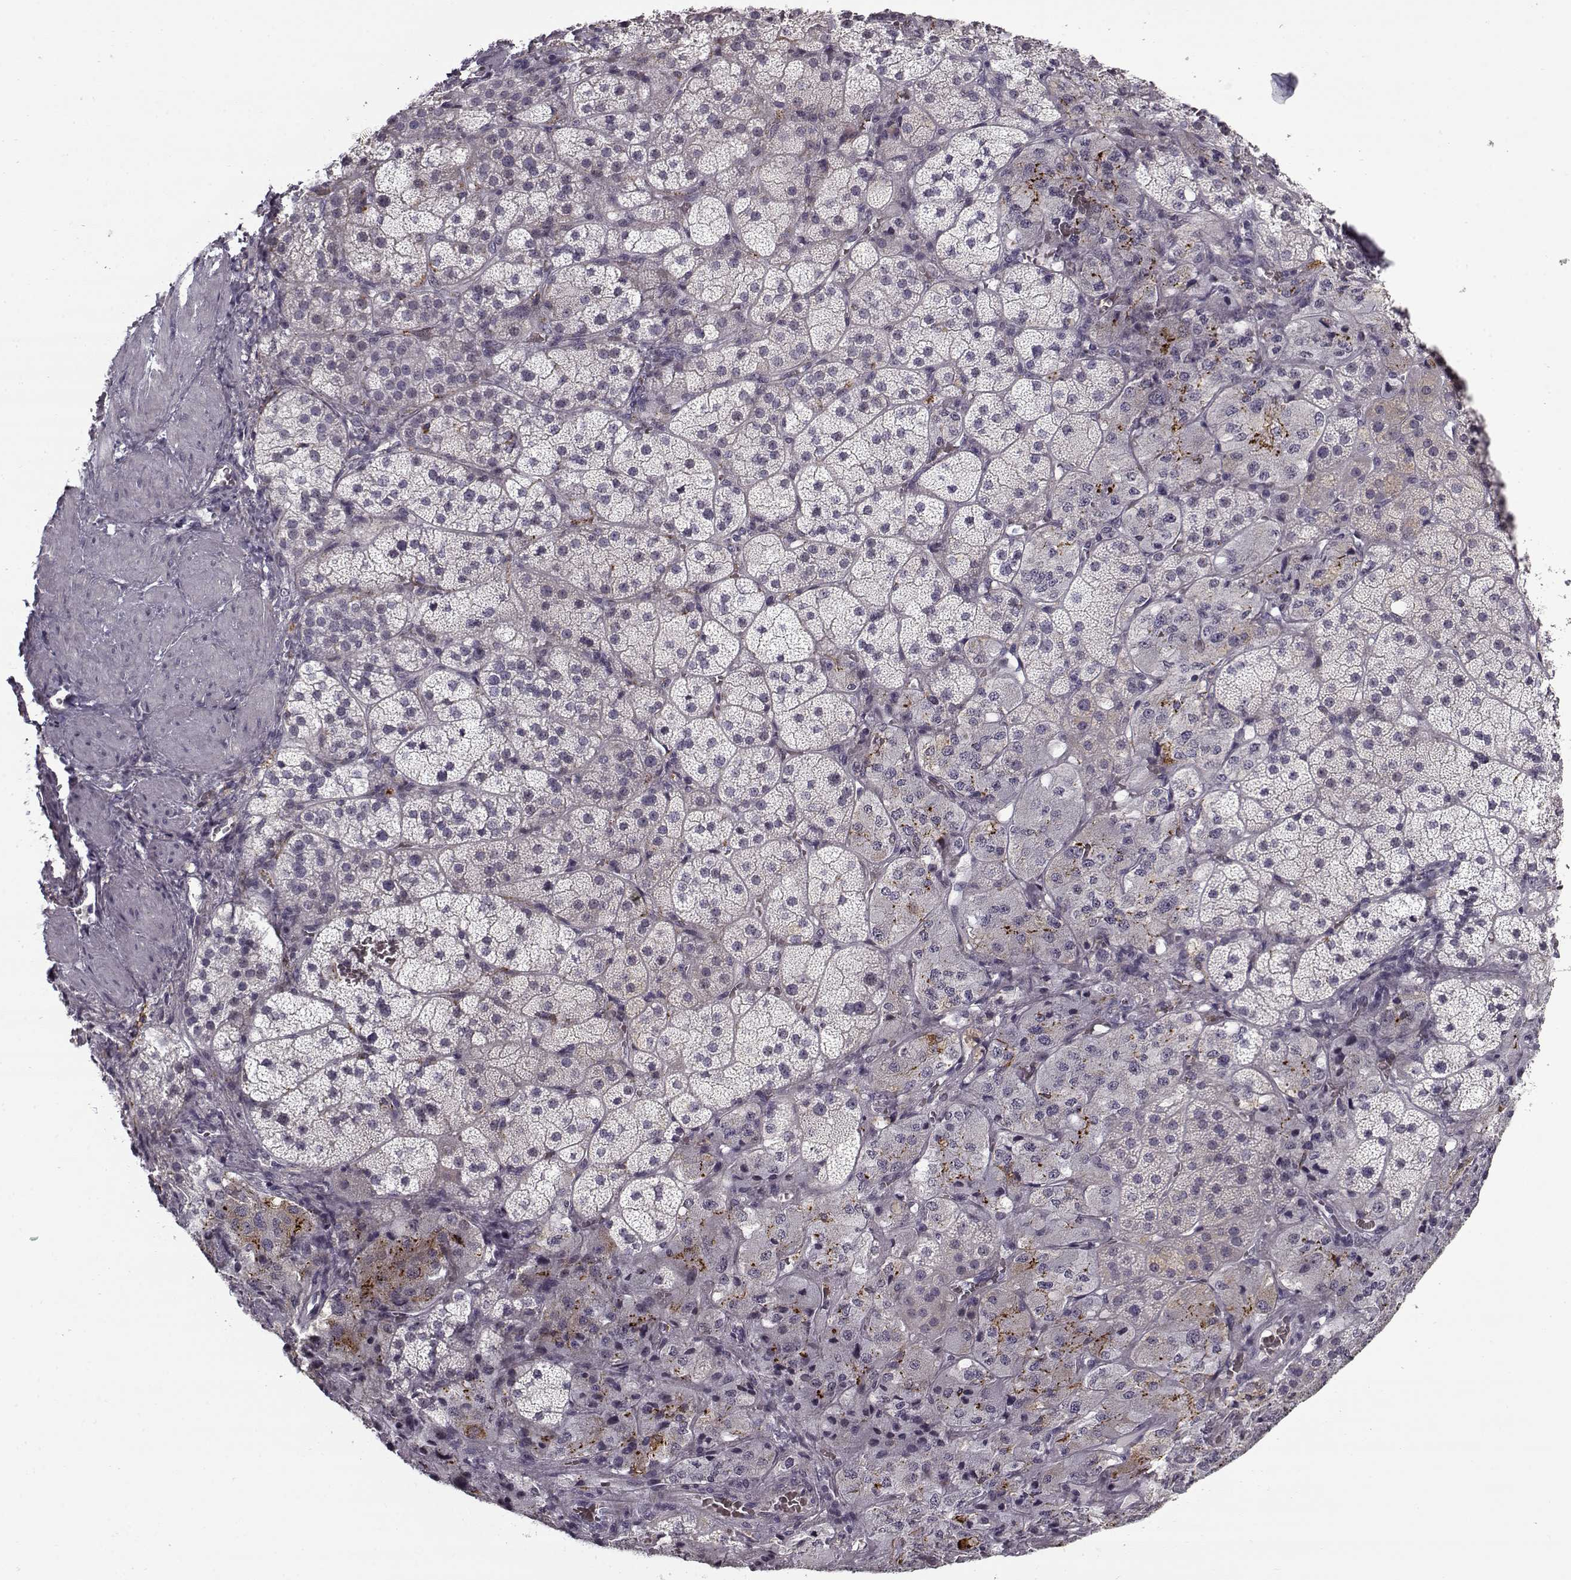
{"staining": {"intensity": "negative", "quantity": "none", "location": "none"}, "tissue": "adrenal gland", "cell_type": "Glandular cells", "image_type": "normal", "snomed": [{"axis": "morphology", "description": "Normal tissue, NOS"}, {"axis": "topography", "description": "Adrenal gland"}], "caption": "IHC of benign adrenal gland reveals no expression in glandular cells.", "gene": "SNCA", "patient": {"sex": "male", "age": 57}}